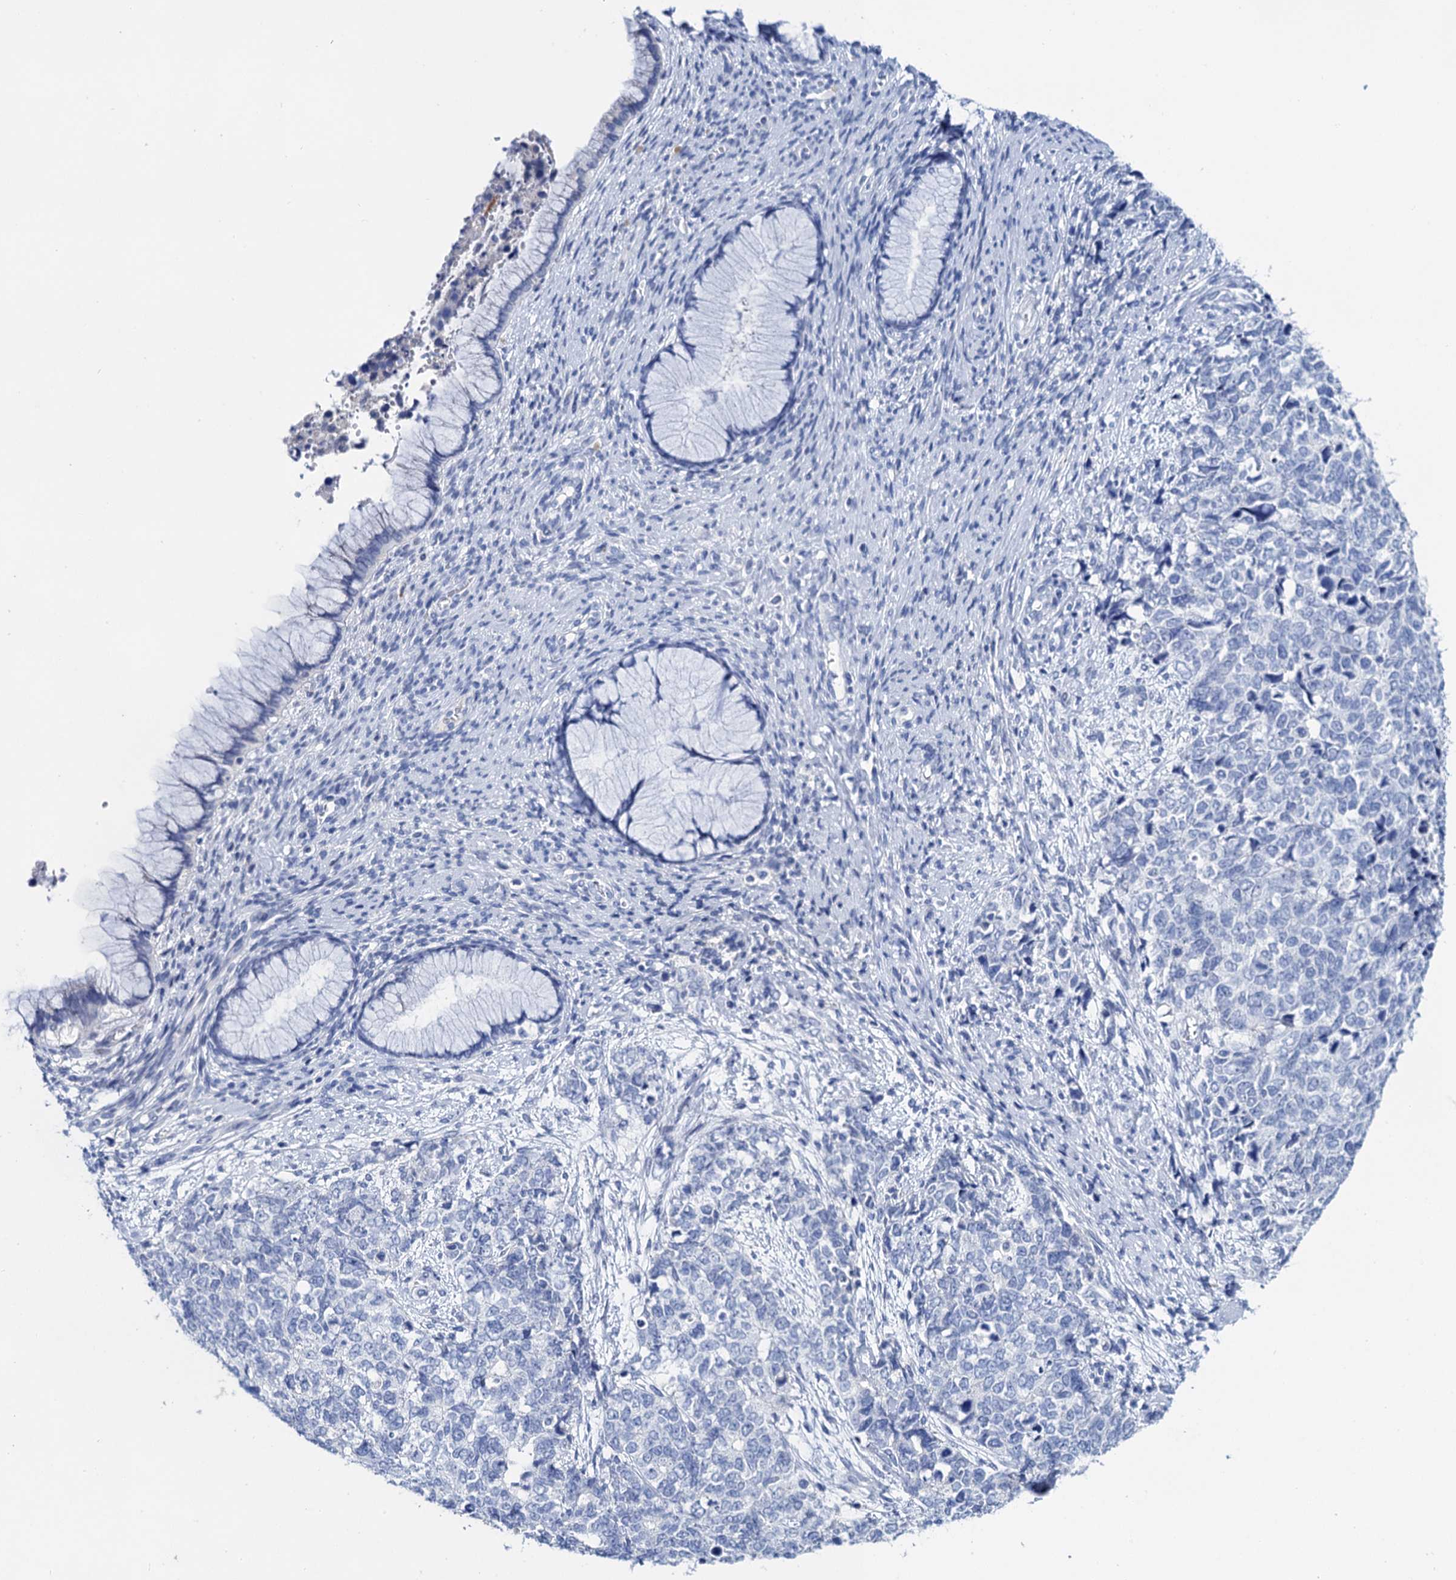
{"staining": {"intensity": "negative", "quantity": "none", "location": "none"}, "tissue": "cervical cancer", "cell_type": "Tumor cells", "image_type": "cancer", "snomed": [{"axis": "morphology", "description": "Squamous cell carcinoma, NOS"}, {"axis": "topography", "description": "Cervix"}], "caption": "Histopathology image shows no significant protein positivity in tumor cells of cervical cancer.", "gene": "LYPD3", "patient": {"sex": "female", "age": 63}}